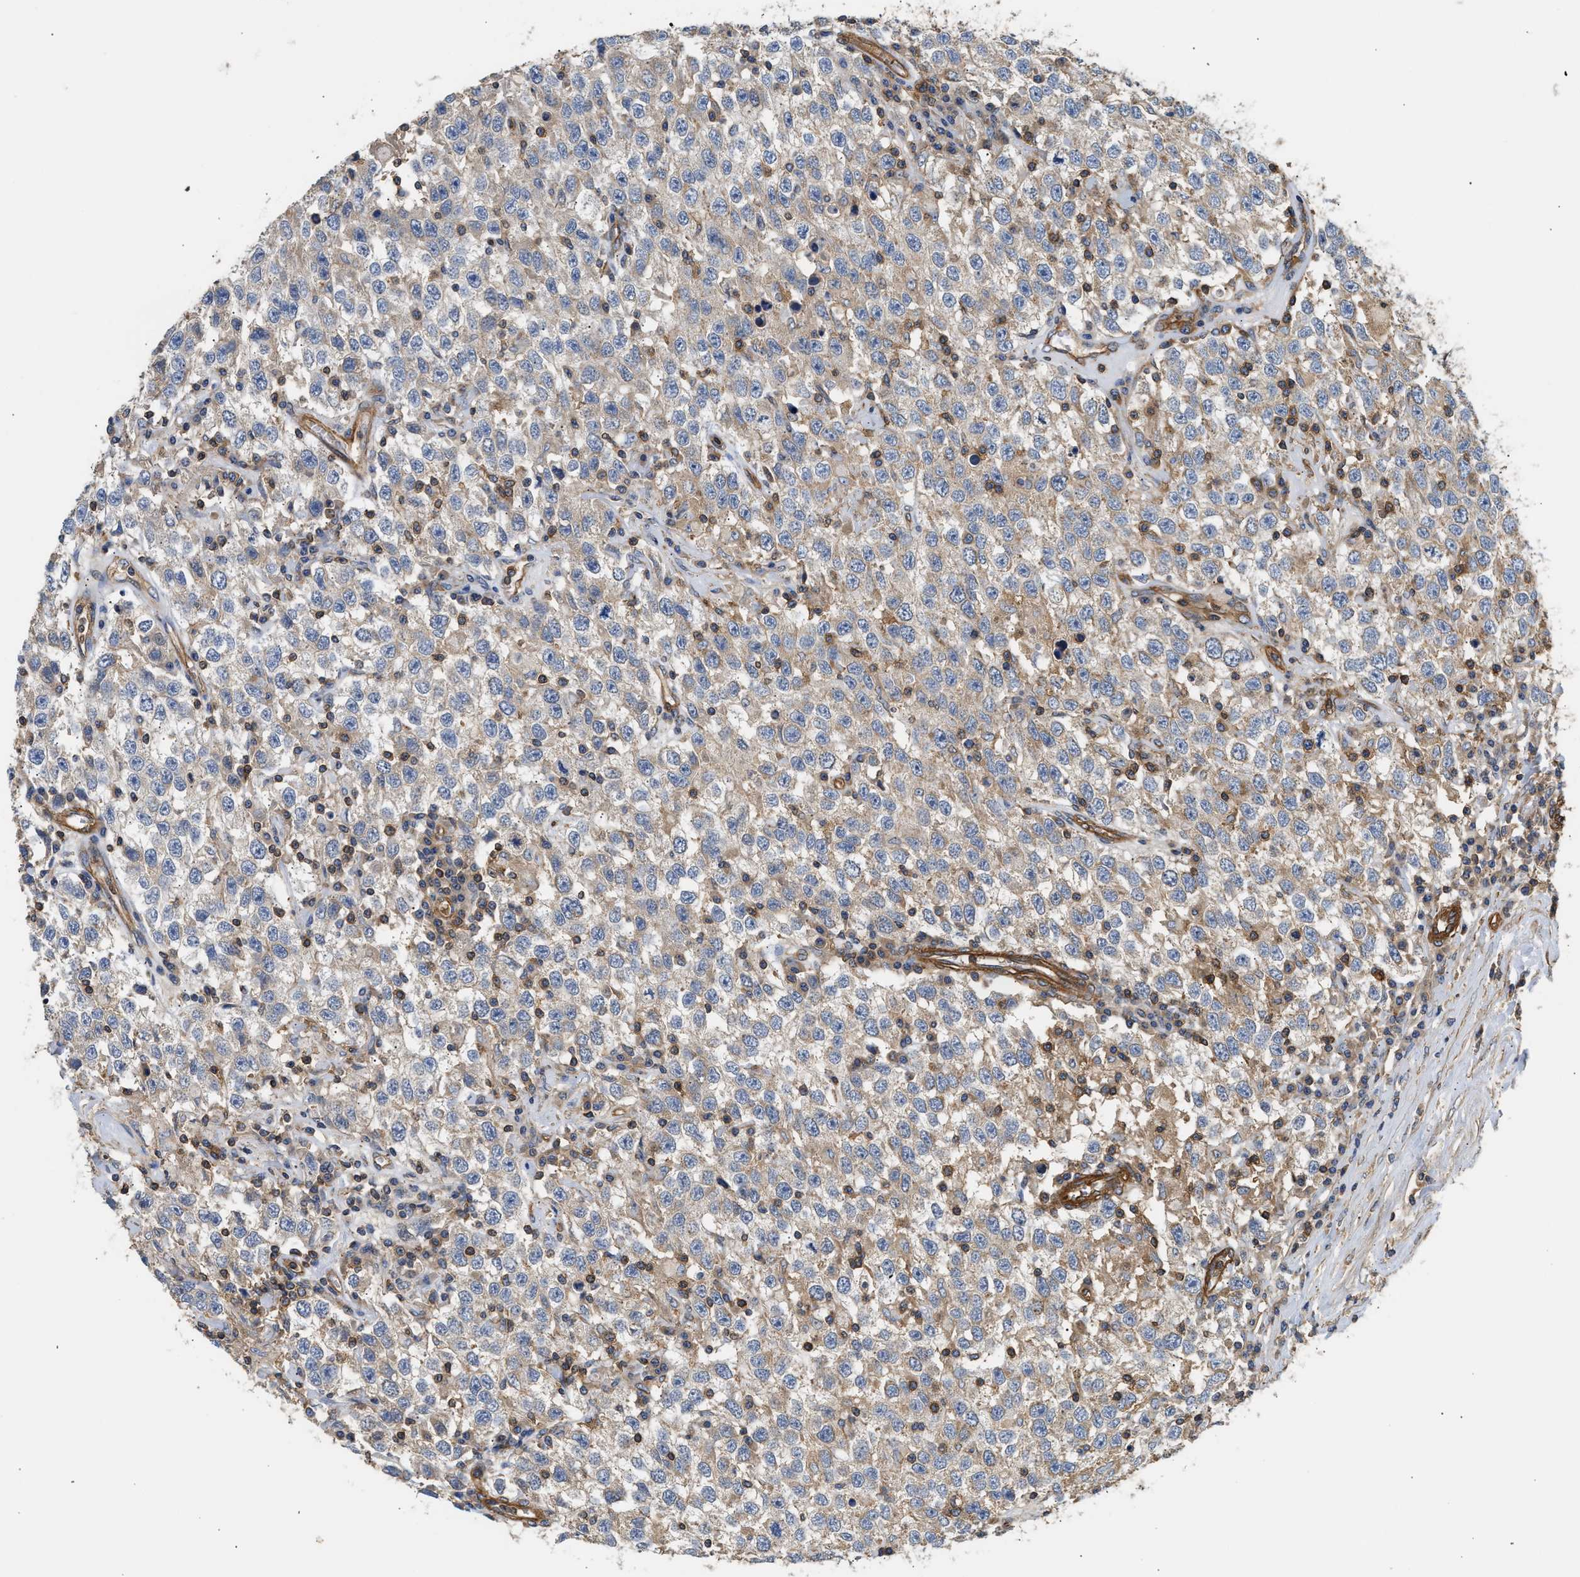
{"staining": {"intensity": "weak", "quantity": "<25%", "location": "cytoplasmic/membranous"}, "tissue": "testis cancer", "cell_type": "Tumor cells", "image_type": "cancer", "snomed": [{"axis": "morphology", "description": "Seminoma, NOS"}, {"axis": "topography", "description": "Testis"}], "caption": "An image of human testis seminoma is negative for staining in tumor cells.", "gene": "SAMD9L", "patient": {"sex": "male", "age": 41}}